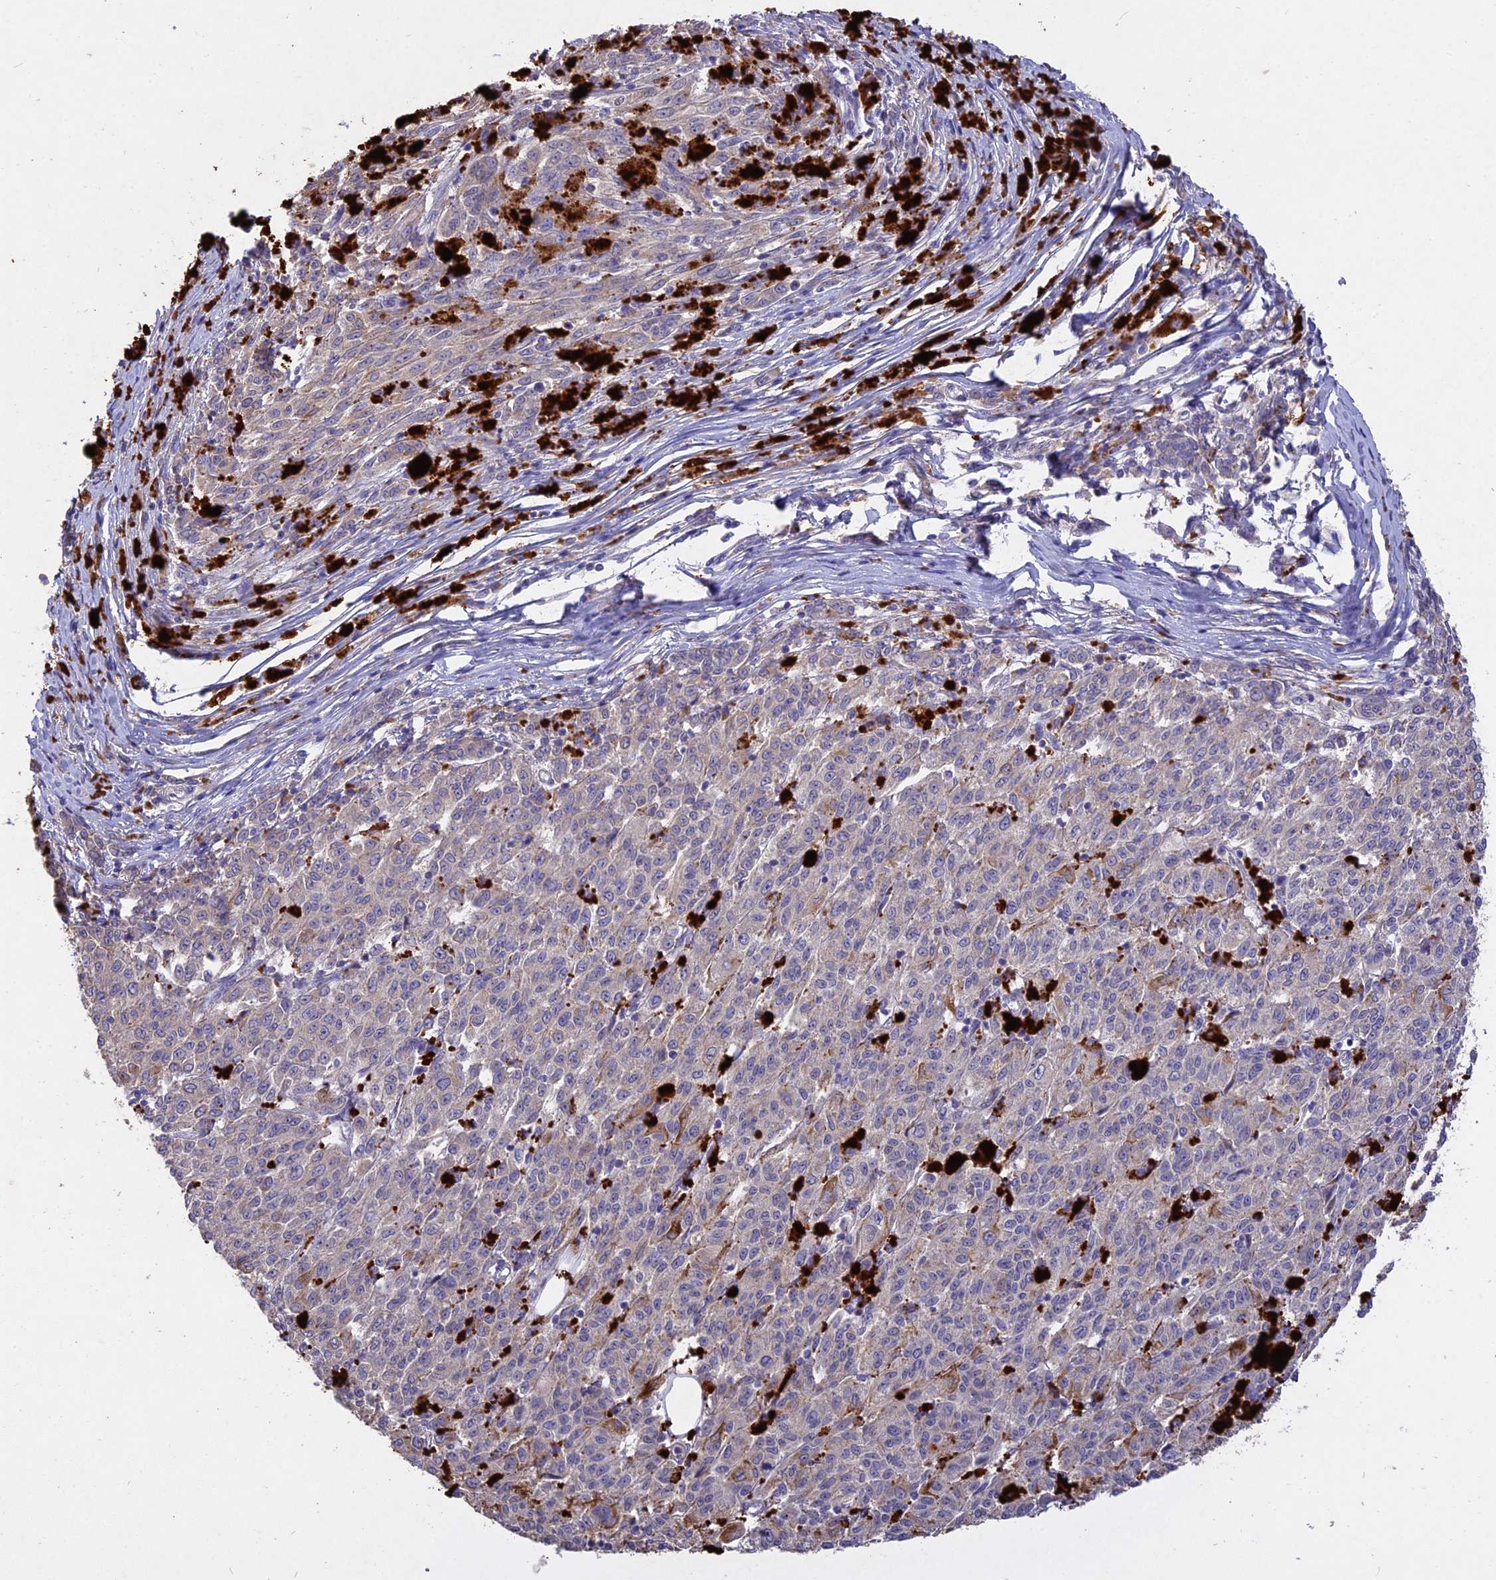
{"staining": {"intensity": "moderate", "quantity": "<25%", "location": "cytoplasmic/membranous"}, "tissue": "melanoma", "cell_type": "Tumor cells", "image_type": "cancer", "snomed": [{"axis": "morphology", "description": "Malignant melanoma, NOS"}, {"axis": "topography", "description": "Skin"}], "caption": "Protein analysis of melanoma tissue displays moderate cytoplasmic/membranous positivity in about <25% of tumor cells.", "gene": "SLC26A4", "patient": {"sex": "female", "age": 52}}